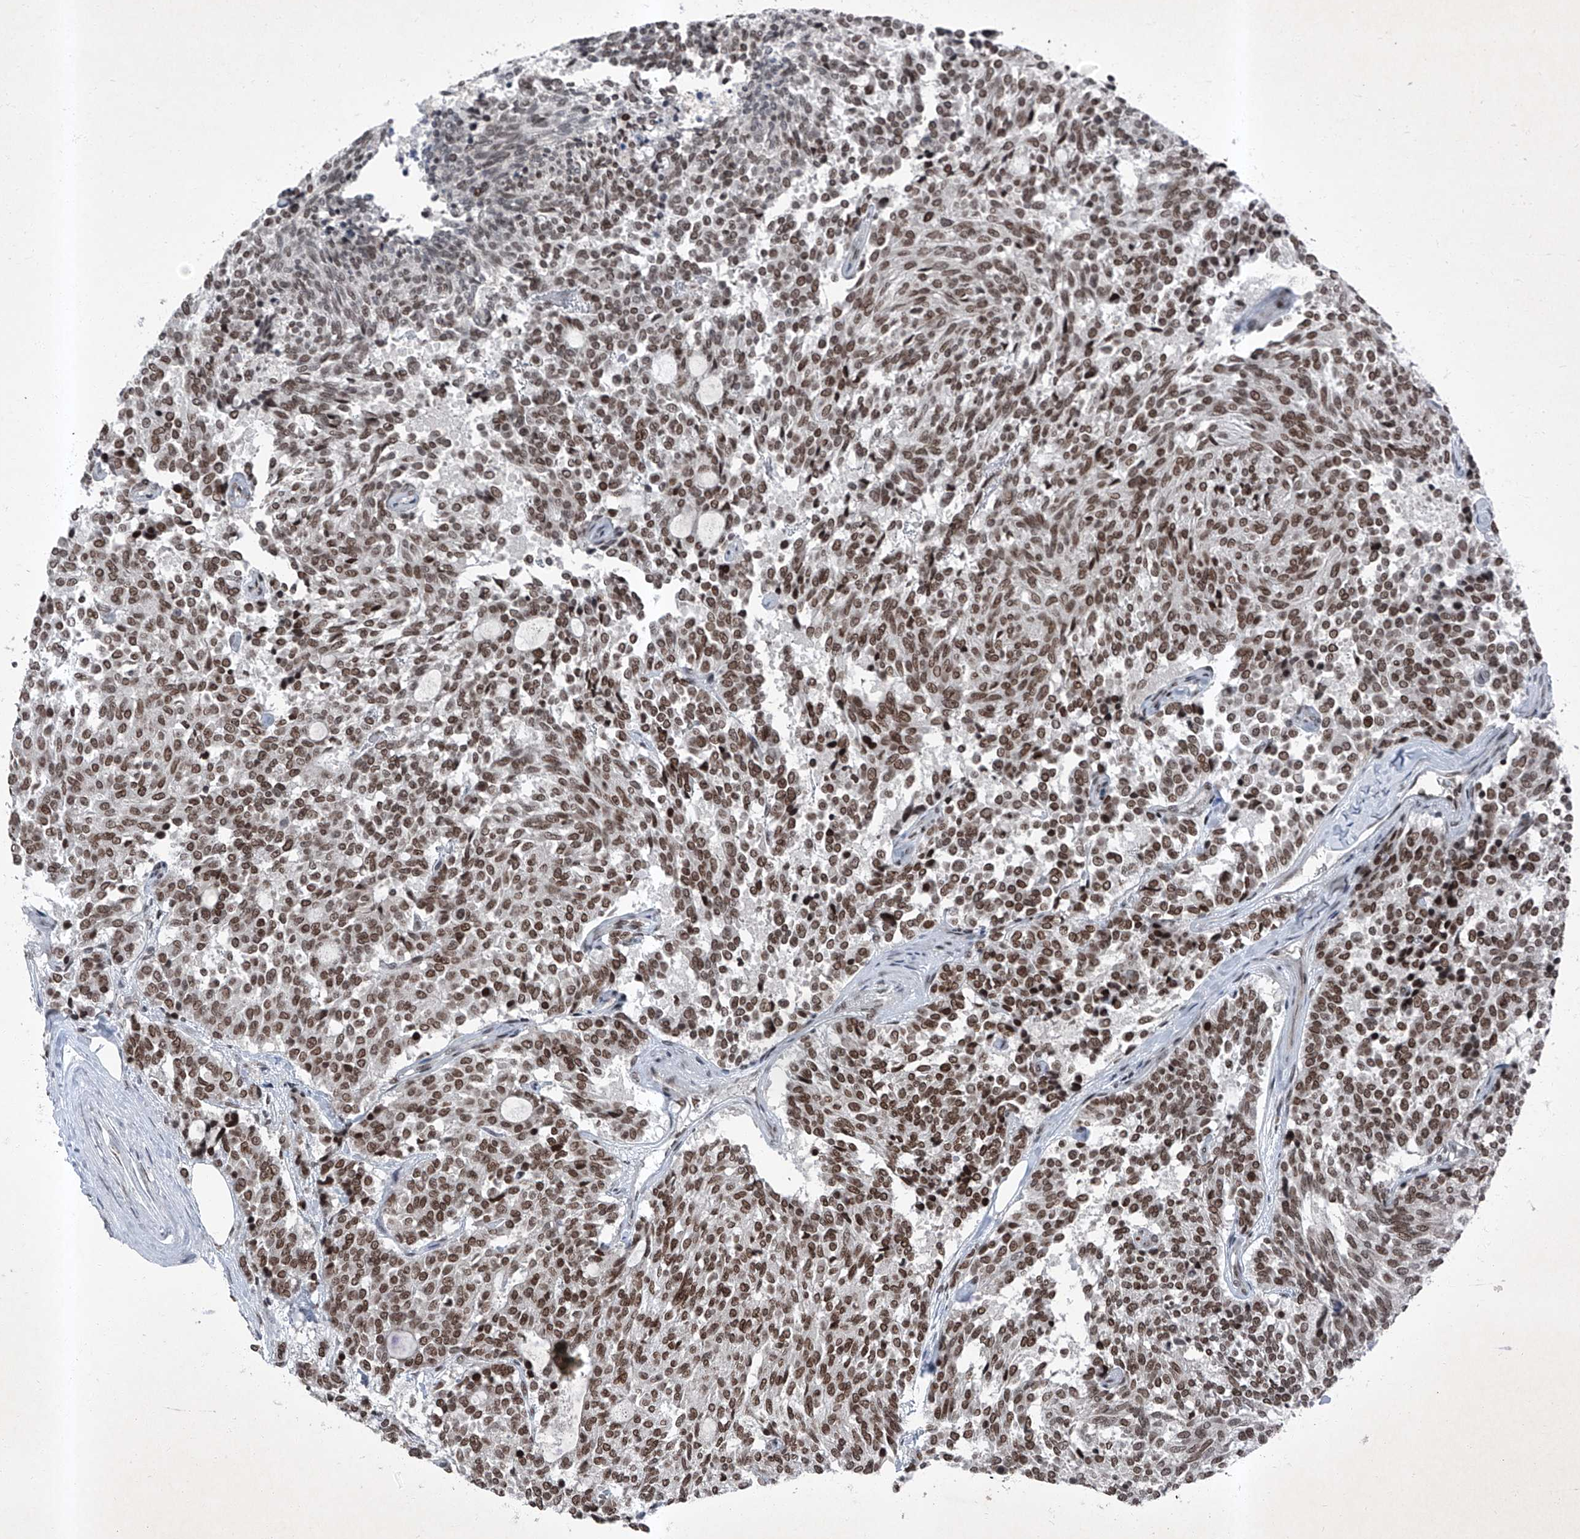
{"staining": {"intensity": "moderate", "quantity": ">75%", "location": "nuclear"}, "tissue": "carcinoid", "cell_type": "Tumor cells", "image_type": "cancer", "snomed": [{"axis": "morphology", "description": "Carcinoid, malignant, NOS"}, {"axis": "topography", "description": "Pancreas"}], "caption": "Carcinoid (malignant) was stained to show a protein in brown. There is medium levels of moderate nuclear positivity in about >75% of tumor cells.", "gene": "BMI1", "patient": {"sex": "female", "age": 54}}